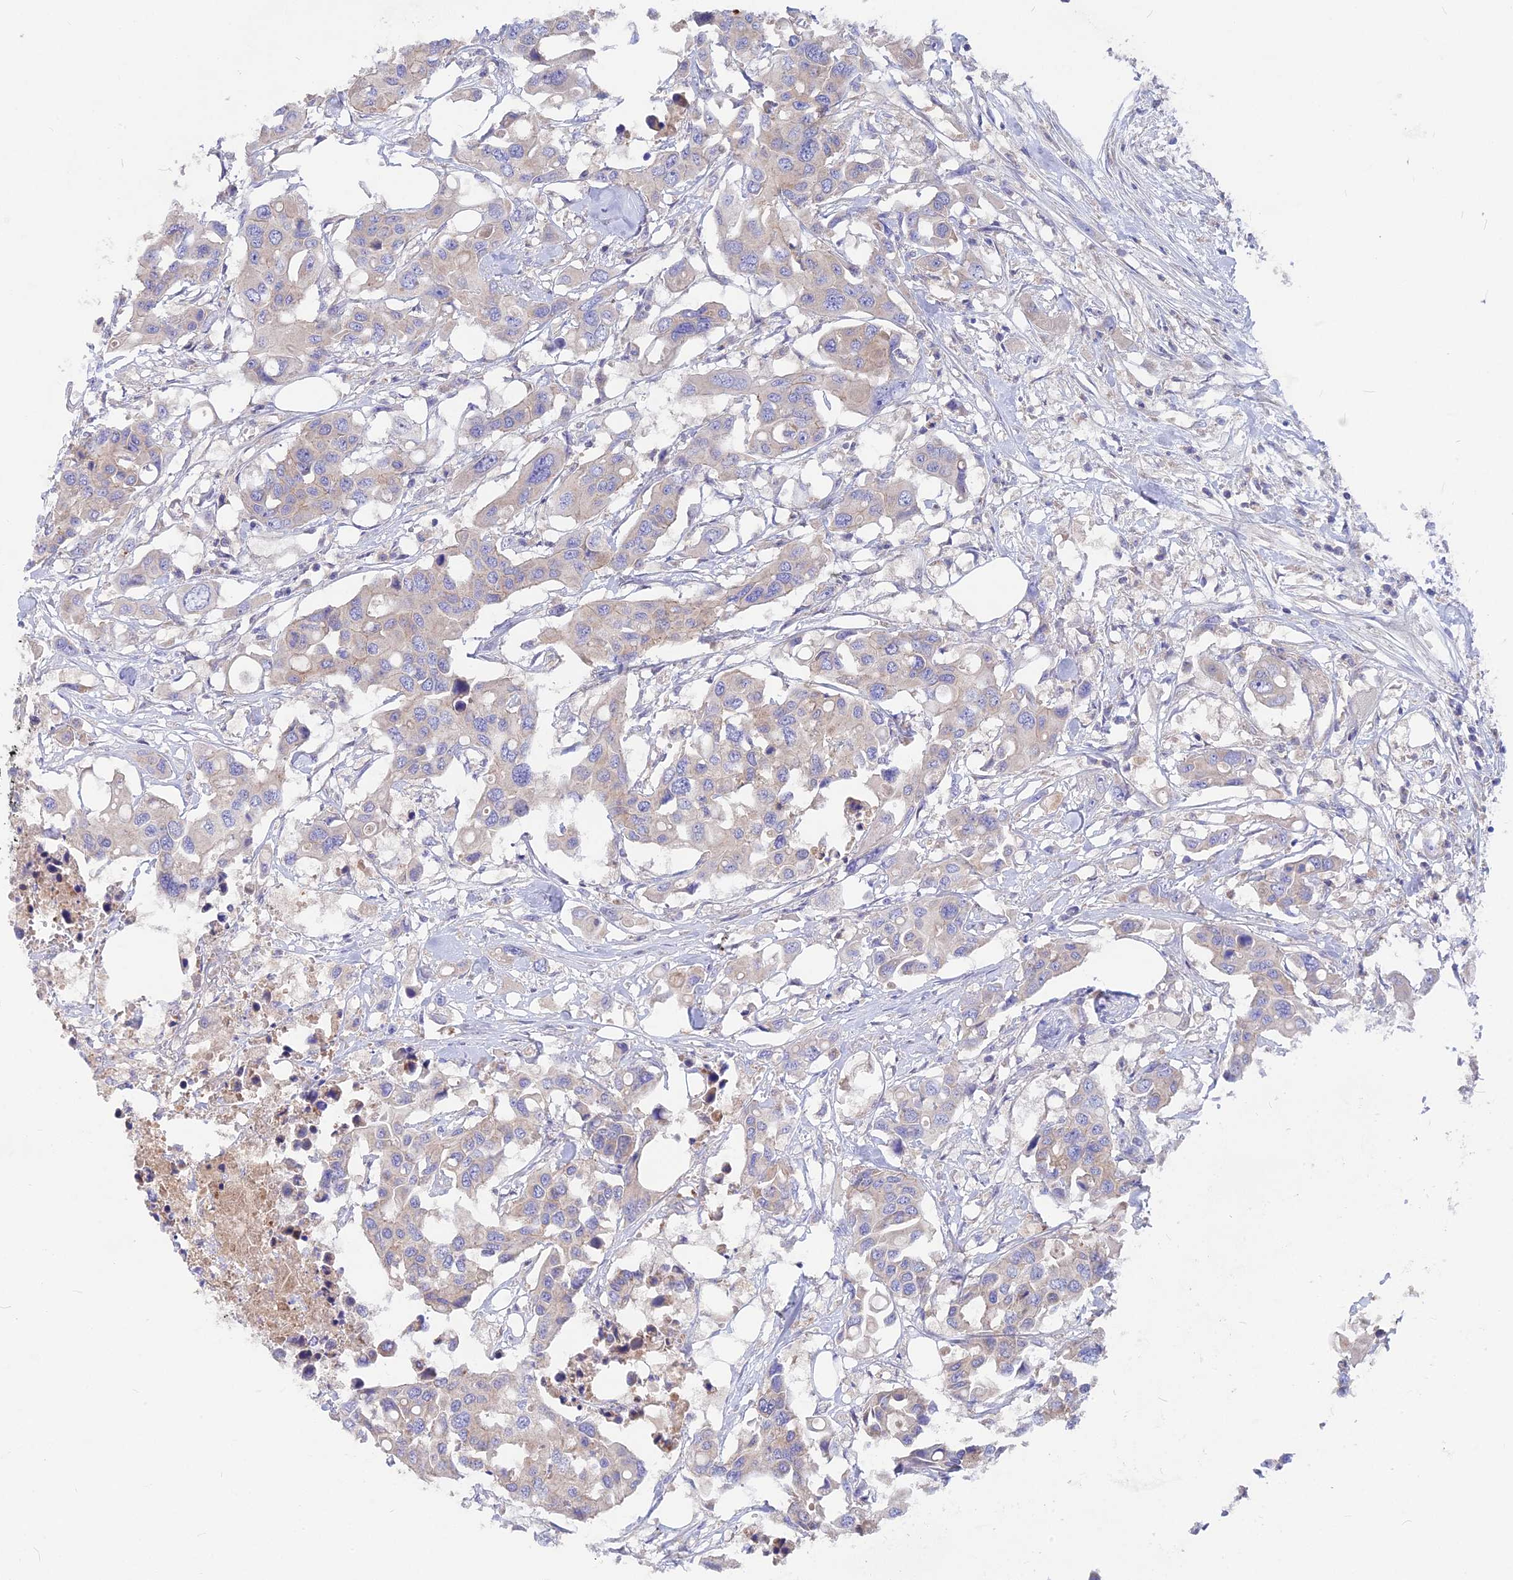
{"staining": {"intensity": "weak", "quantity": "<25%", "location": "cytoplasmic/membranous"}, "tissue": "colorectal cancer", "cell_type": "Tumor cells", "image_type": "cancer", "snomed": [{"axis": "morphology", "description": "Adenocarcinoma, NOS"}, {"axis": "topography", "description": "Colon"}], "caption": "DAB immunohistochemical staining of human colorectal cancer displays no significant positivity in tumor cells.", "gene": "PZP", "patient": {"sex": "male", "age": 77}}